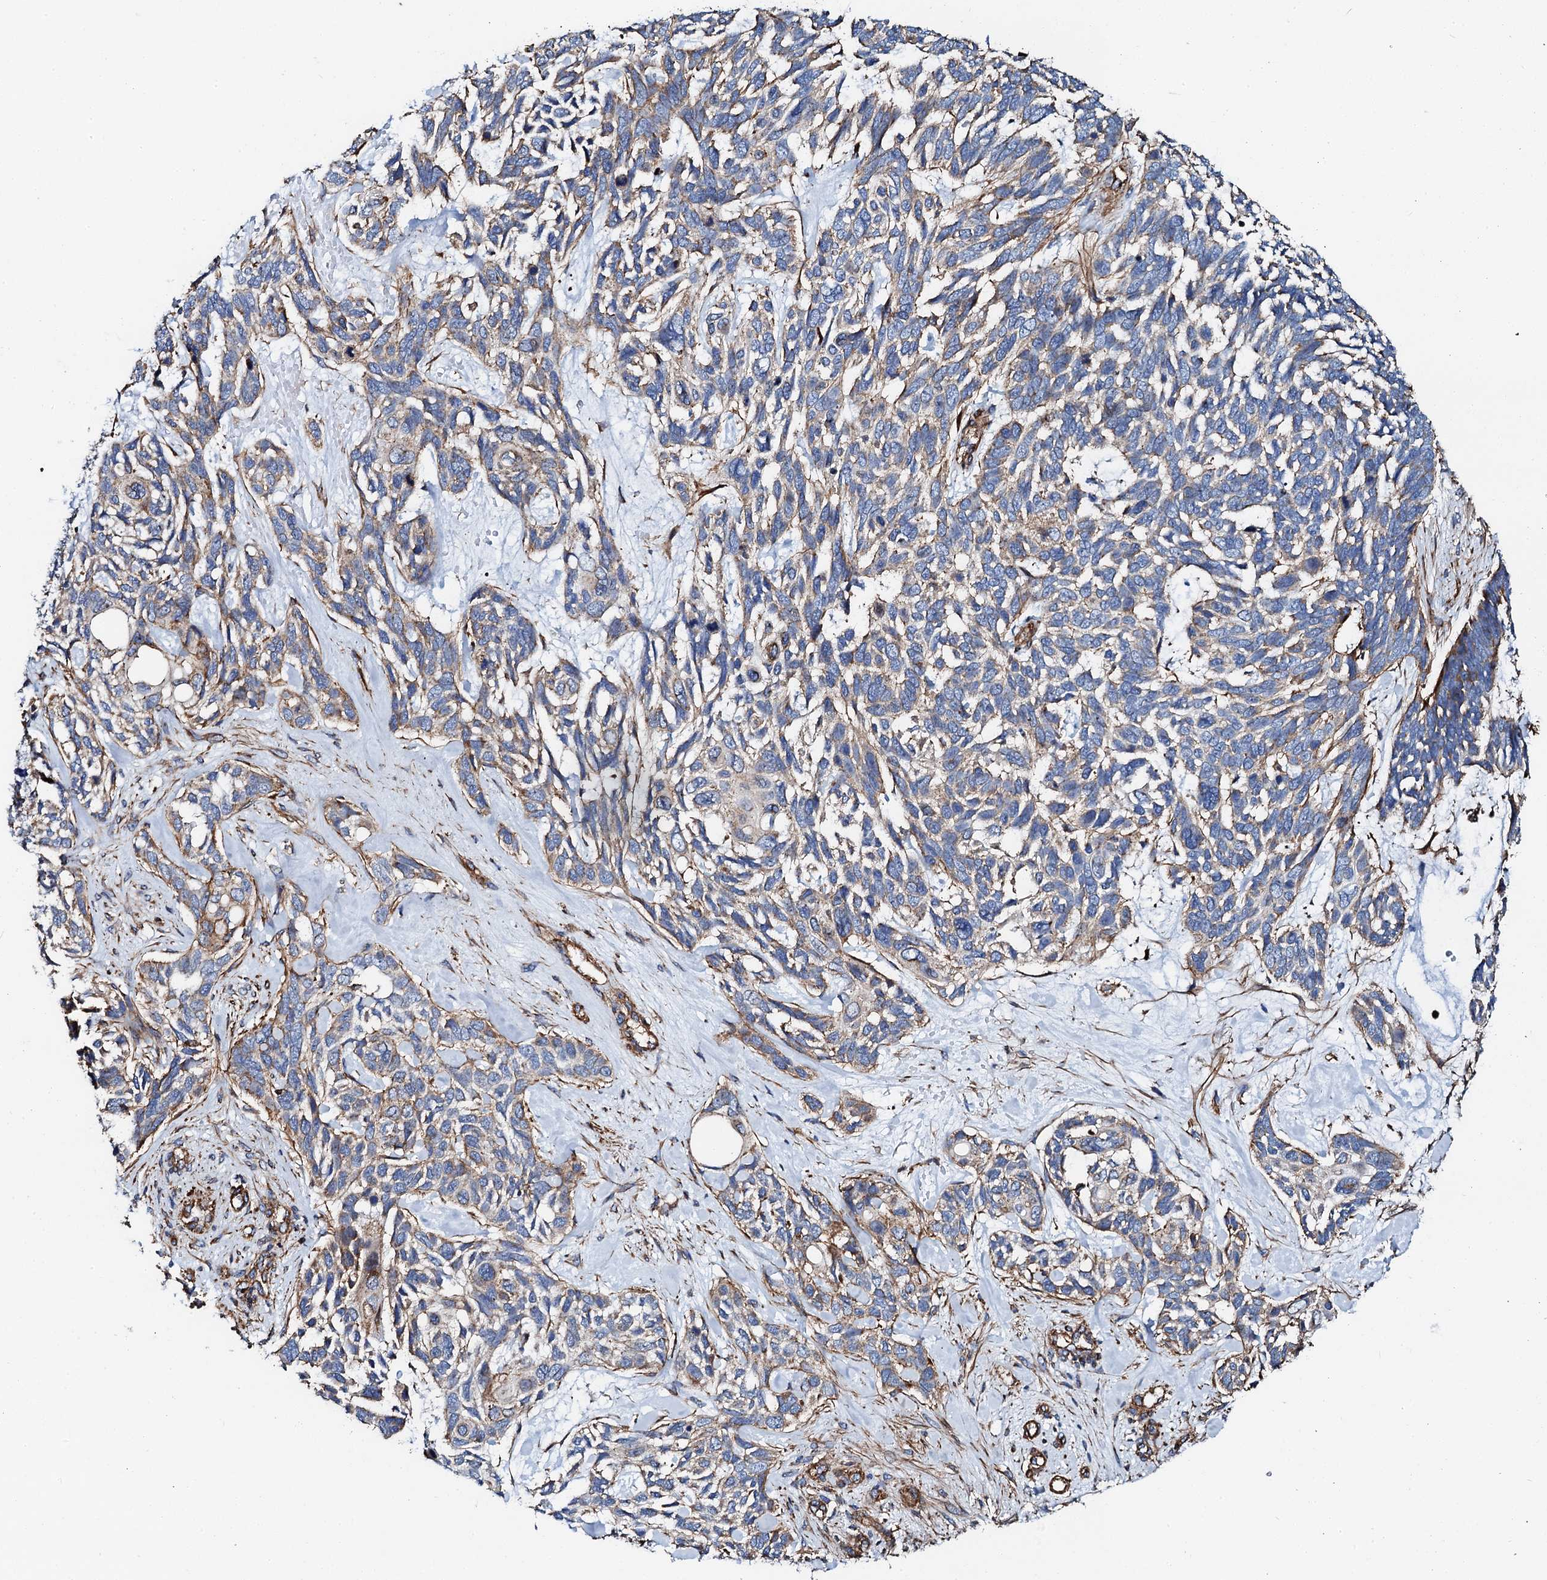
{"staining": {"intensity": "weak", "quantity": "<25%", "location": "cytoplasmic/membranous"}, "tissue": "skin cancer", "cell_type": "Tumor cells", "image_type": "cancer", "snomed": [{"axis": "morphology", "description": "Basal cell carcinoma"}, {"axis": "topography", "description": "Skin"}], "caption": "Tumor cells show no significant protein positivity in basal cell carcinoma (skin).", "gene": "INTS10", "patient": {"sex": "male", "age": 88}}